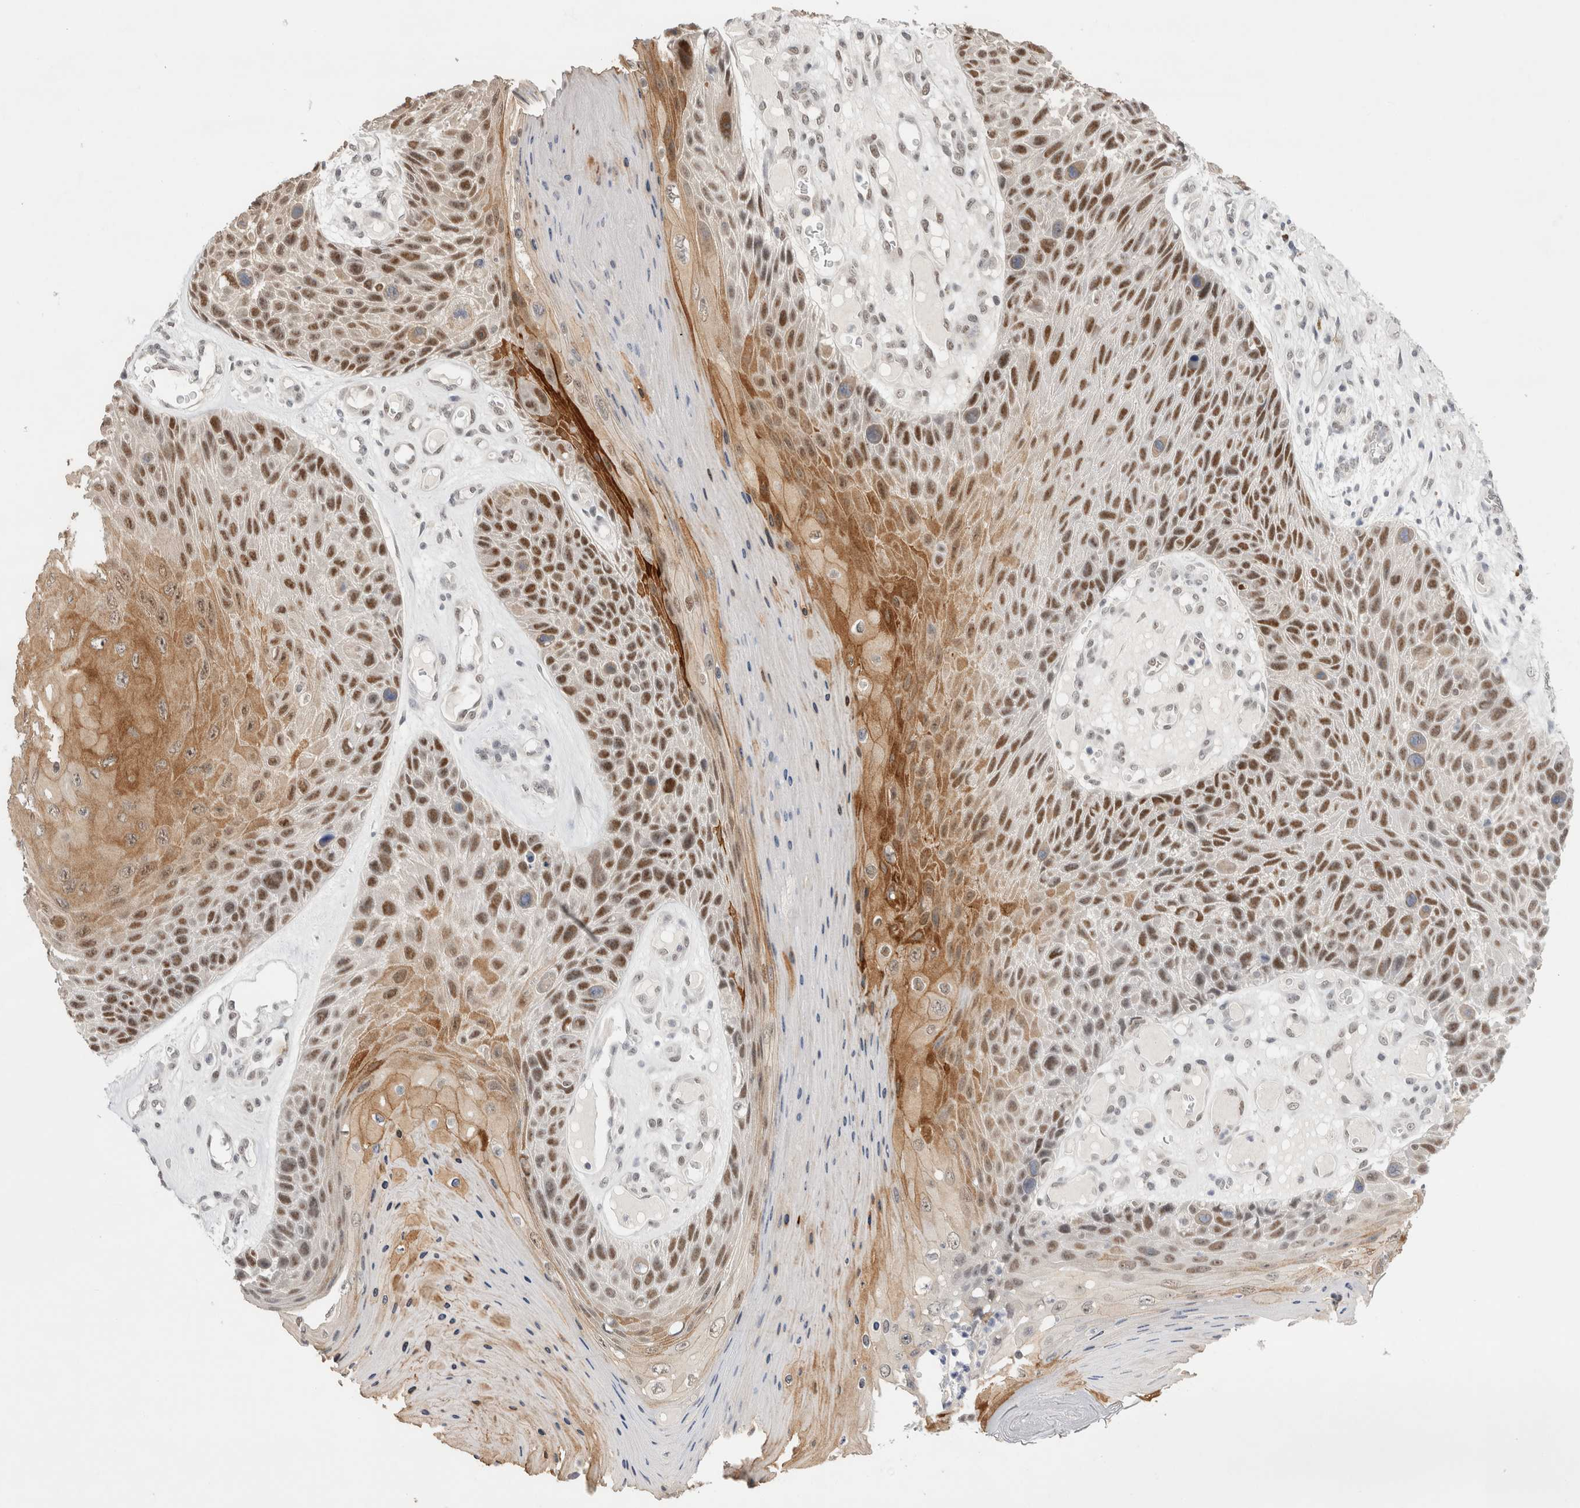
{"staining": {"intensity": "strong", "quantity": ">75%", "location": "cytoplasmic/membranous,nuclear"}, "tissue": "skin cancer", "cell_type": "Tumor cells", "image_type": "cancer", "snomed": [{"axis": "morphology", "description": "Squamous cell carcinoma, NOS"}, {"axis": "topography", "description": "Skin"}], "caption": "High-power microscopy captured an immunohistochemistry micrograph of squamous cell carcinoma (skin), revealing strong cytoplasmic/membranous and nuclear positivity in about >75% of tumor cells.", "gene": "RECQL4", "patient": {"sex": "female", "age": 88}}